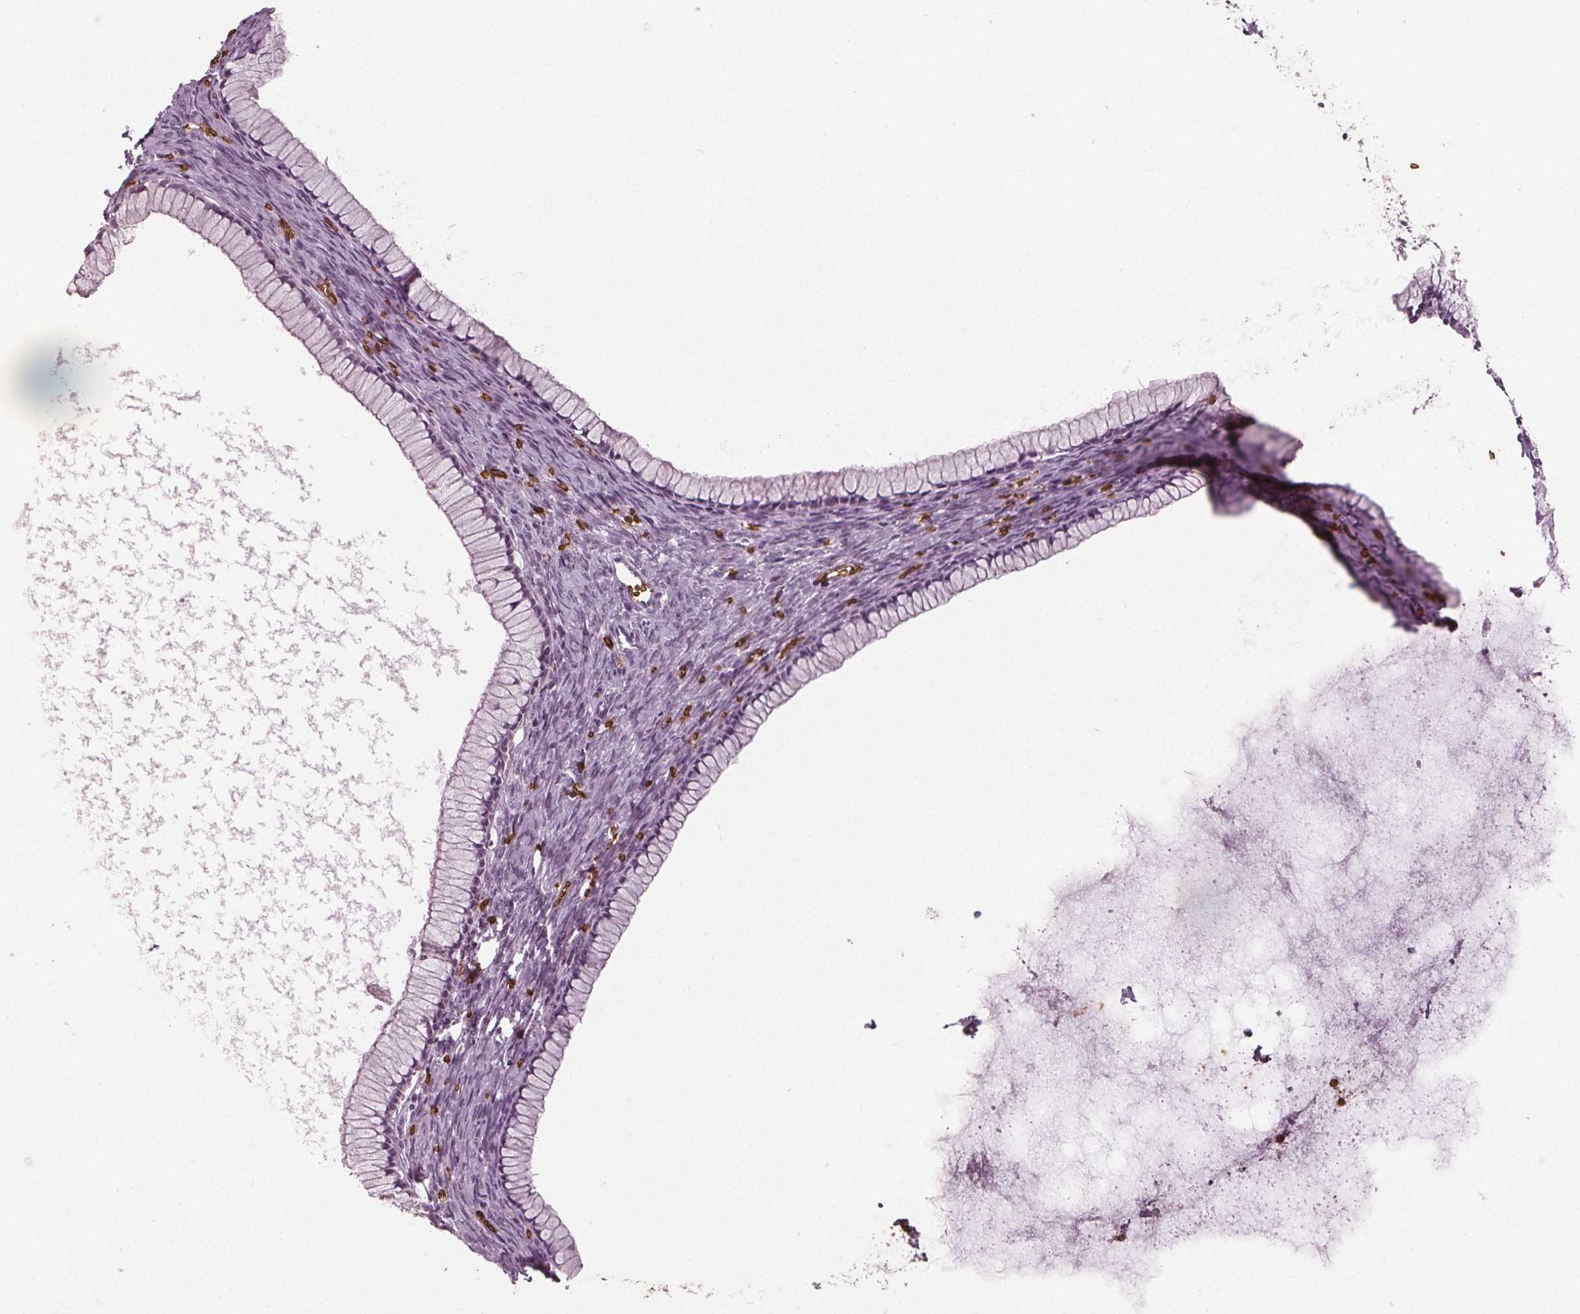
{"staining": {"intensity": "negative", "quantity": "none", "location": "none"}, "tissue": "ovarian cancer", "cell_type": "Tumor cells", "image_type": "cancer", "snomed": [{"axis": "morphology", "description": "Cystadenocarcinoma, mucinous, NOS"}, {"axis": "topography", "description": "Ovary"}], "caption": "Tumor cells are negative for brown protein staining in mucinous cystadenocarcinoma (ovarian).", "gene": "SLC4A1", "patient": {"sex": "female", "age": 41}}